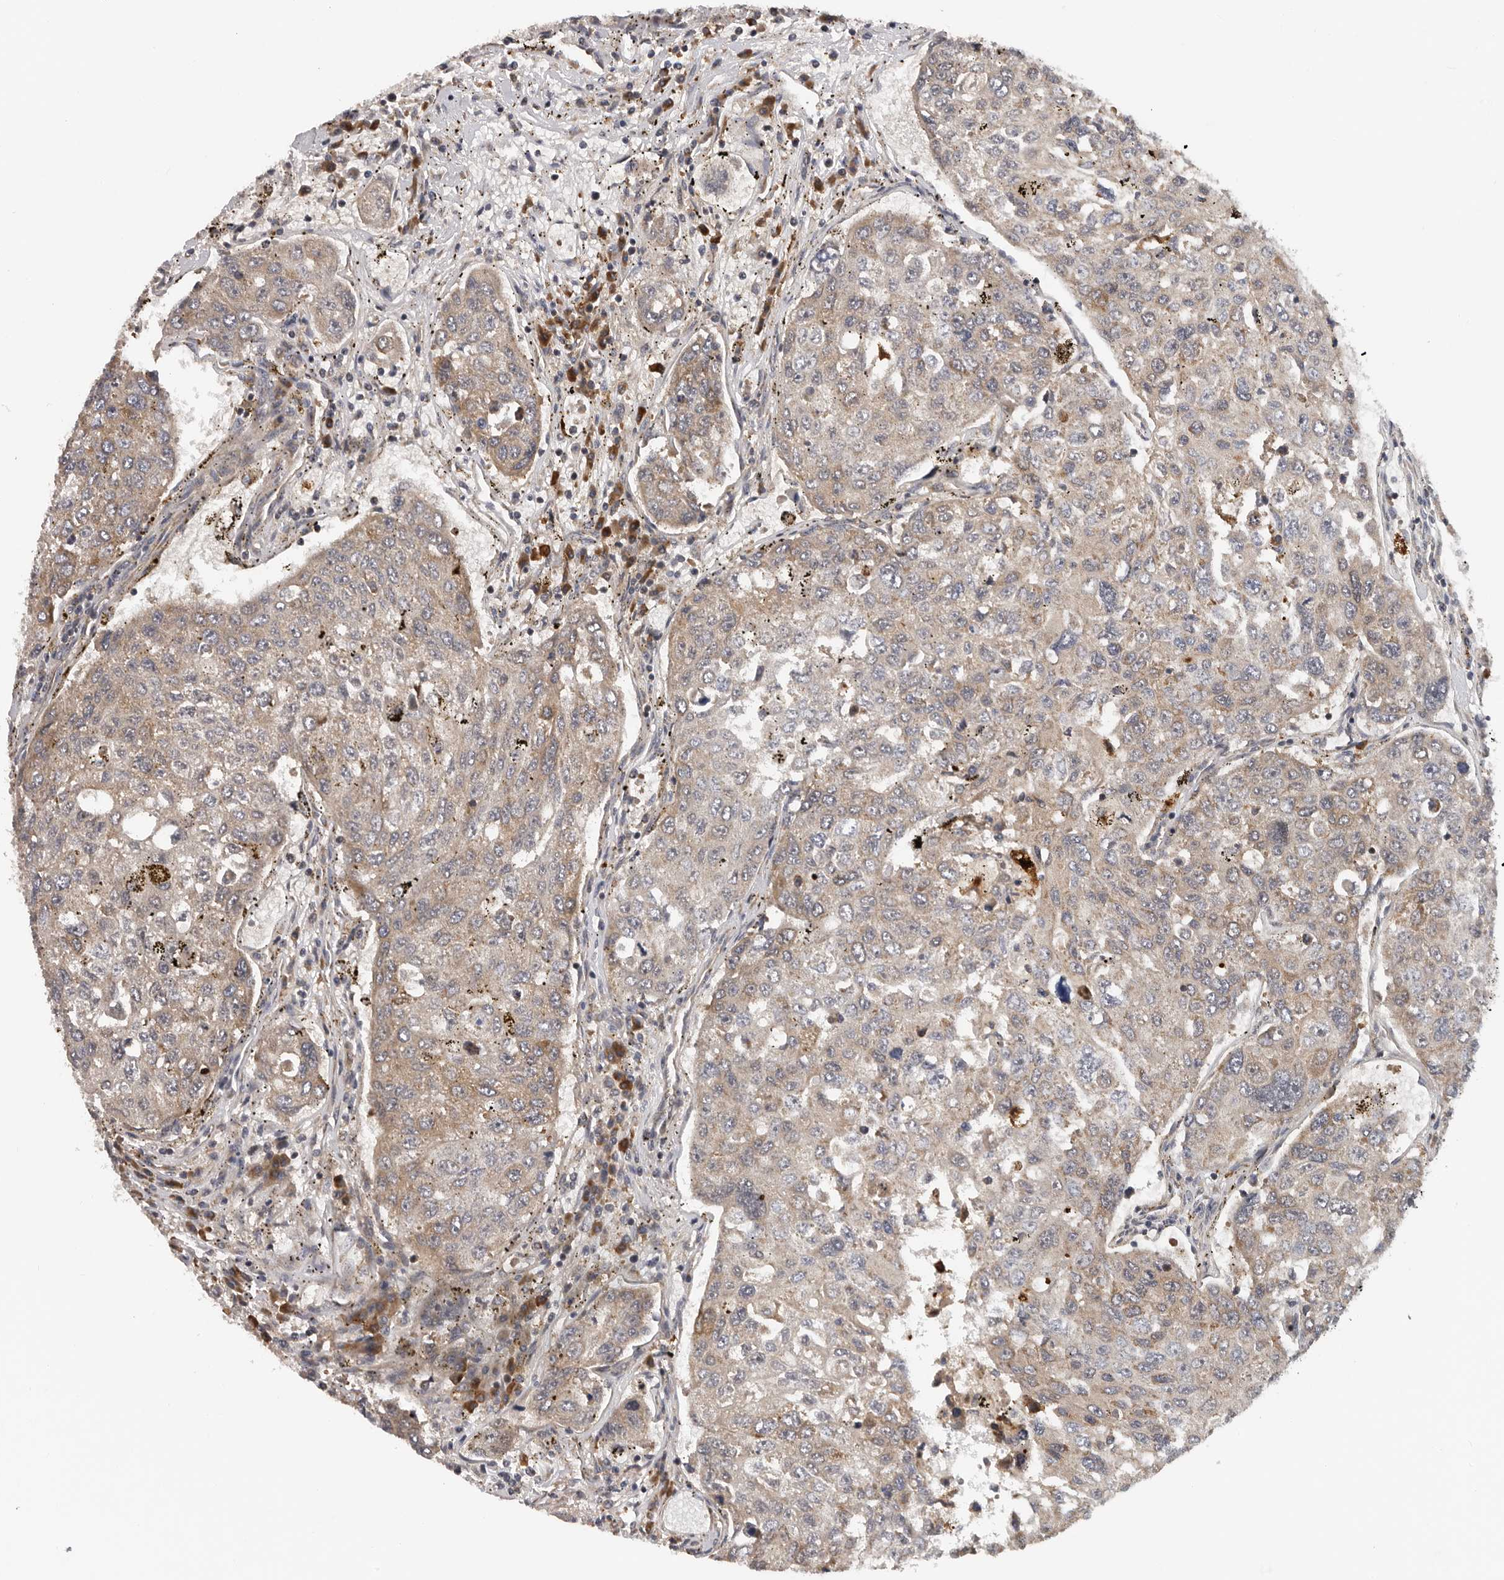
{"staining": {"intensity": "weak", "quantity": ">75%", "location": "cytoplasmic/membranous"}, "tissue": "urothelial cancer", "cell_type": "Tumor cells", "image_type": "cancer", "snomed": [{"axis": "morphology", "description": "Urothelial carcinoma, High grade"}, {"axis": "topography", "description": "Lymph node"}, {"axis": "topography", "description": "Urinary bladder"}], "caption": "An image of high-grade urothelial carcinoma stained for a protein shows weak cytoplasmic/membranous brown staining in tumor cells.", "gene": "RNF157", "patient": {"sex": "male", "age": 51}}